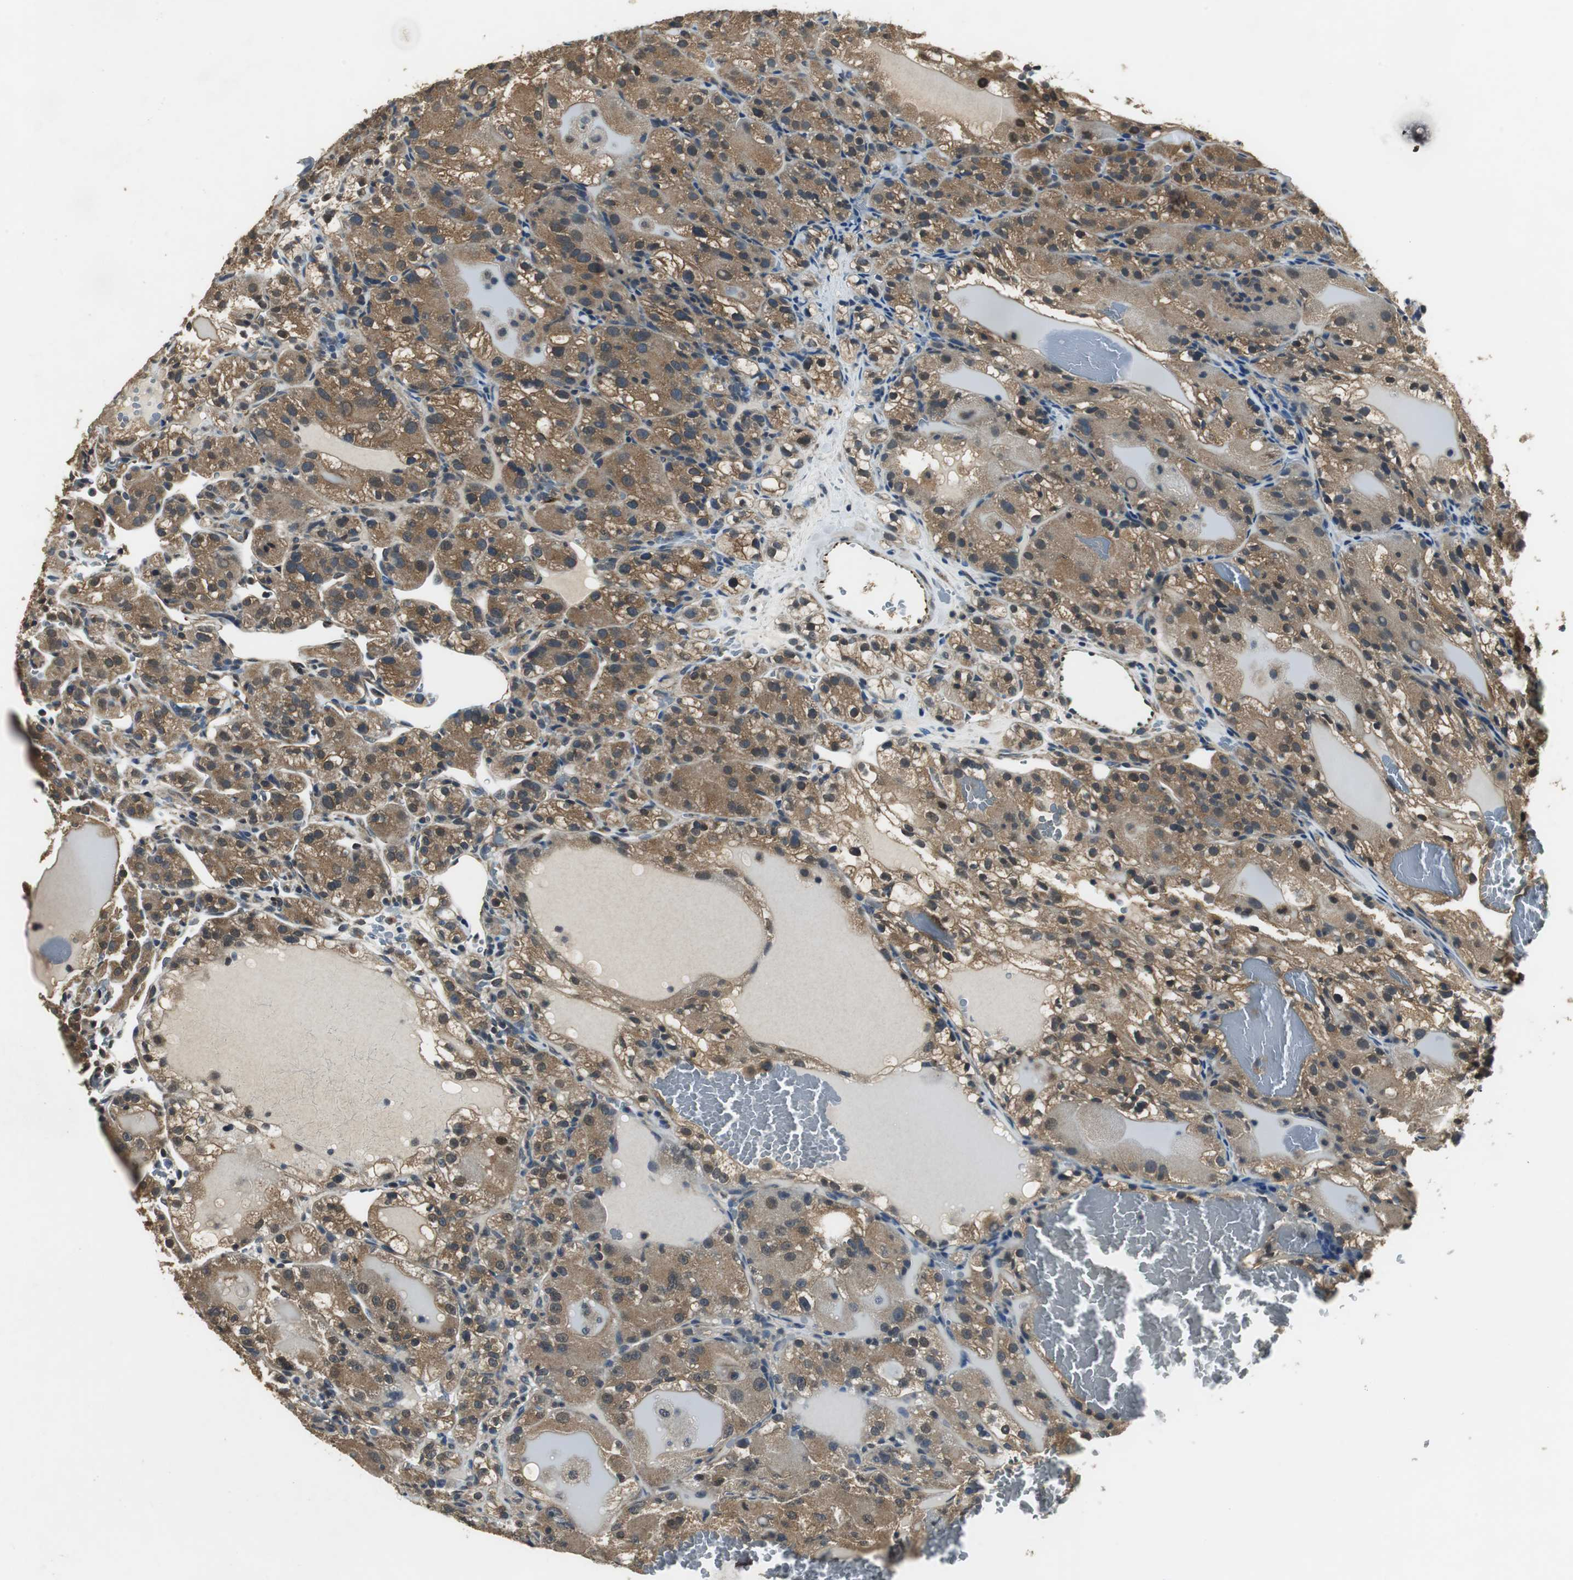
{"staining": {"intensity": "moderate", "quantity": ">75%", "location": "cytoplasmic/membranous"}, "tissue": "renal cancer", "cell_type": "Tumor cells", "image_type": "cancer", "snomed": [{"axis": "morphology", "description": "Normal tissue, NOS"}, {"axis": "morphology", "description": "Adenocarcinoma, NOS"}, {"axis": "topography", "description": "Kidney"}], "caption": "Human adenocarcinoma (renal) stained for a protein (brown) exhibits moderate cytoplasmic/membranous positive positivity in about >75% of tumor cells.", "gene": "PSMB4", "patient": {"sex": "male", "age": 61}}